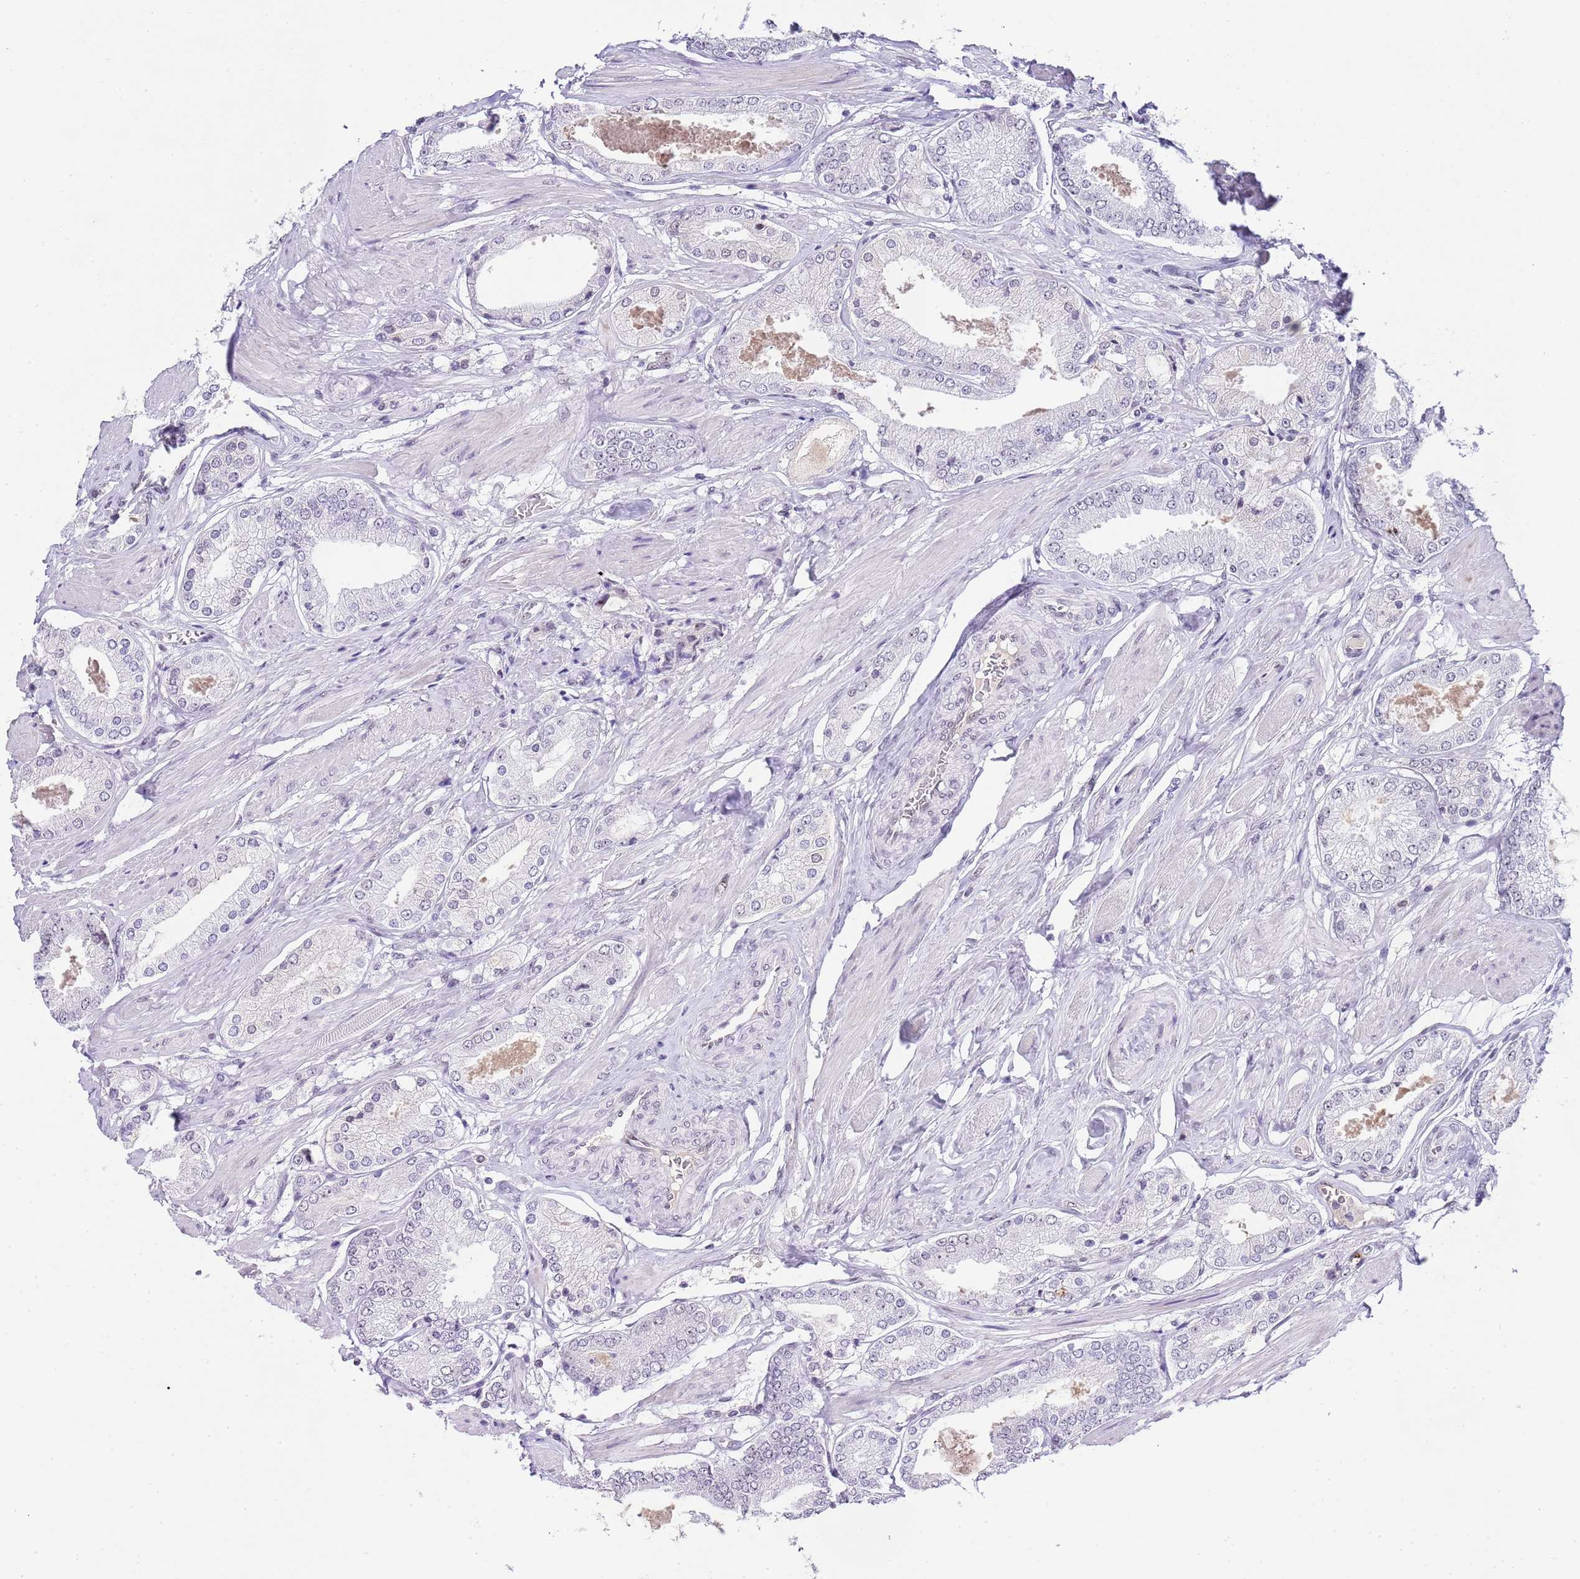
{"staining": {"intensity": "negative", "quantity": "none", "location": "none"}, "tissue": "prostate cancer", "cell_type": "Tumor cells", "image_type": "cancer", "snomed": [{"axis": "morphology", "description": "Adenocarcinoma, High grade"}, {"axis": "topography", "description": "Prostate and seminal vesicle, NOS"}], "caption": "High magnification brightfield microscopy of prostate cancer (adenocarcinoma (high-grade)) stained with DAB (3,3'-diaminobenzidine) (brown) and counterstained with hematoxylin (blue): tumor cells show no significant positivity.", "gene": "NOP56", "patient": {"sex": "male", "age": 64}}